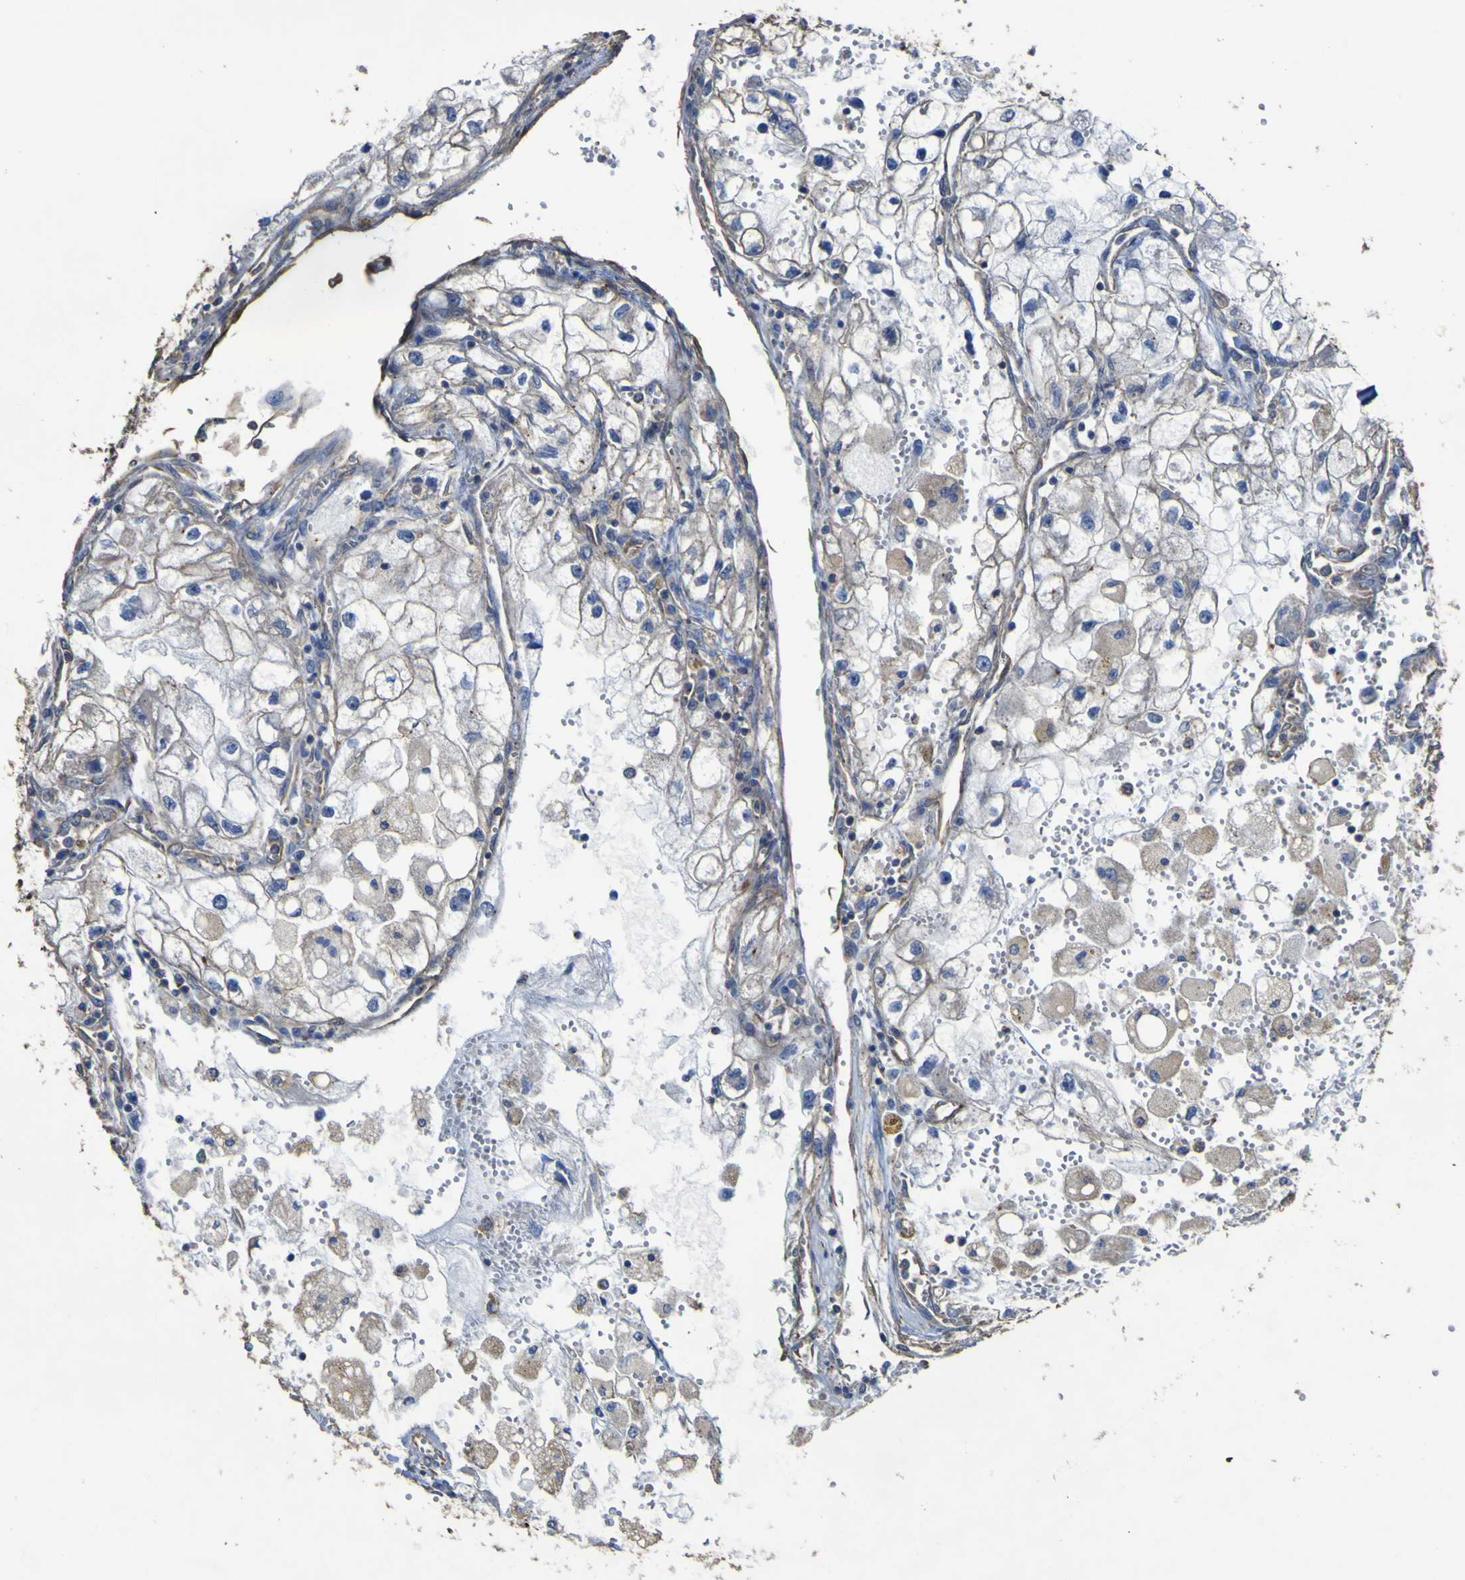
{"staining": {"intensity": "weak", "quantity": "<25%", "location": "cytoplasmic/membranous"}, "tissue": "renal cancer", "cell_type": "Tumor cells", "image_type": "cancer", "snomed": [{"axis": "morphology", "description": "Adenocarcinoma, NOS"}, {"axis": "topography", "description": "Kidney"}], "caption": "The histopathology image demonstrates no staining of tumor cells in renal adenocarcinoma.", "gene": "TNFSF15", "patient": {"sex": "female", "age": 70}}